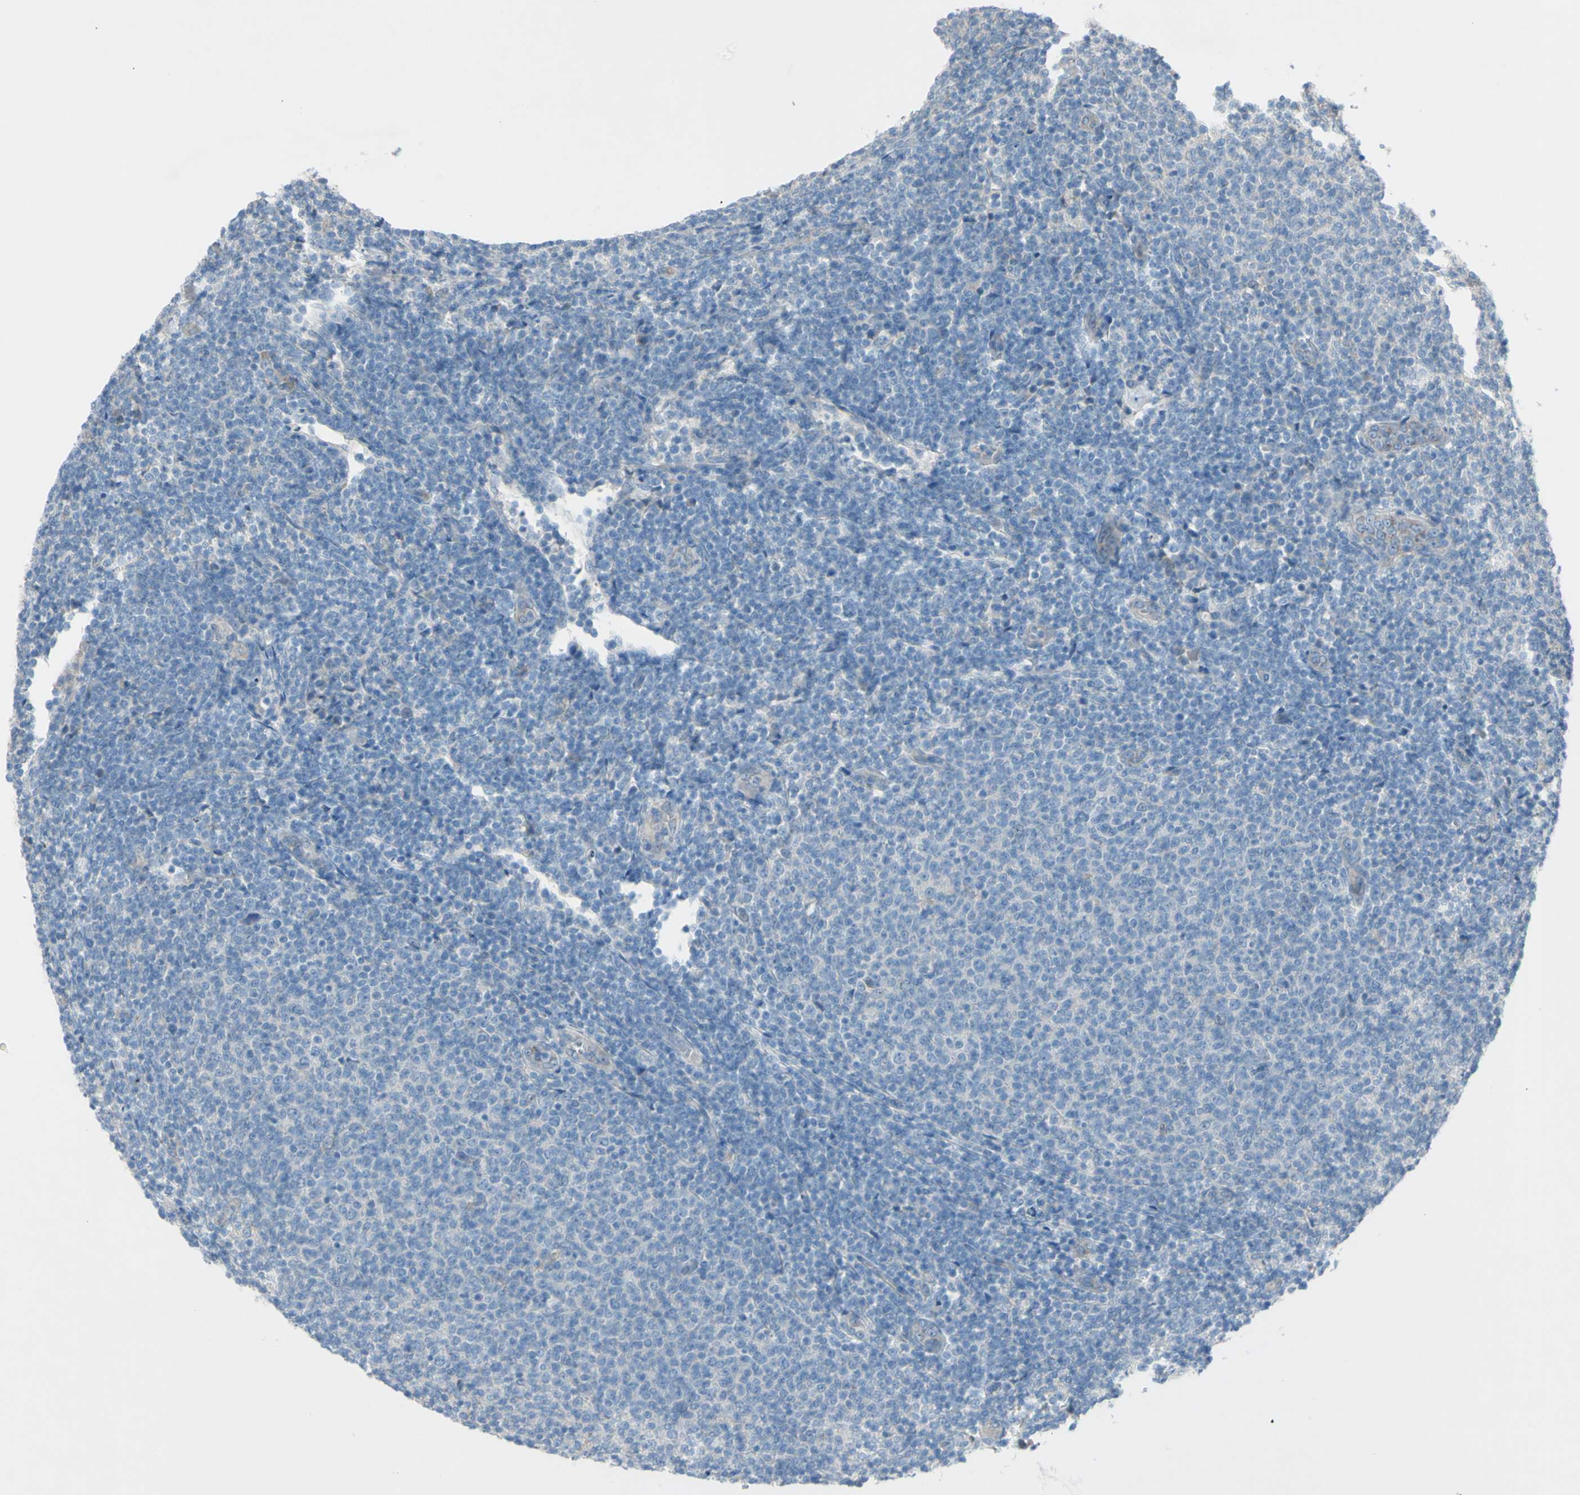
{"staining": {"intensity": "negative", "quantity": "none", "location": "none"}, "tissue": "lymphoma", "cell_type": "Tumor cells", "image_type": "cancer", "snomed": [{"axis": "morphology", "description": "Malignant lymphoma, non-Hodgkin's type, Low grade"}, {"axis": "topography", "description": "Lymph node"}], "caption": "Protein analysis of low-grade malignant lymphoma, non-Hodgkin's type reveals no significant staining in tumor cells.", "gene": "ATRN", "patient": {"sex": "male", "age": 66}}